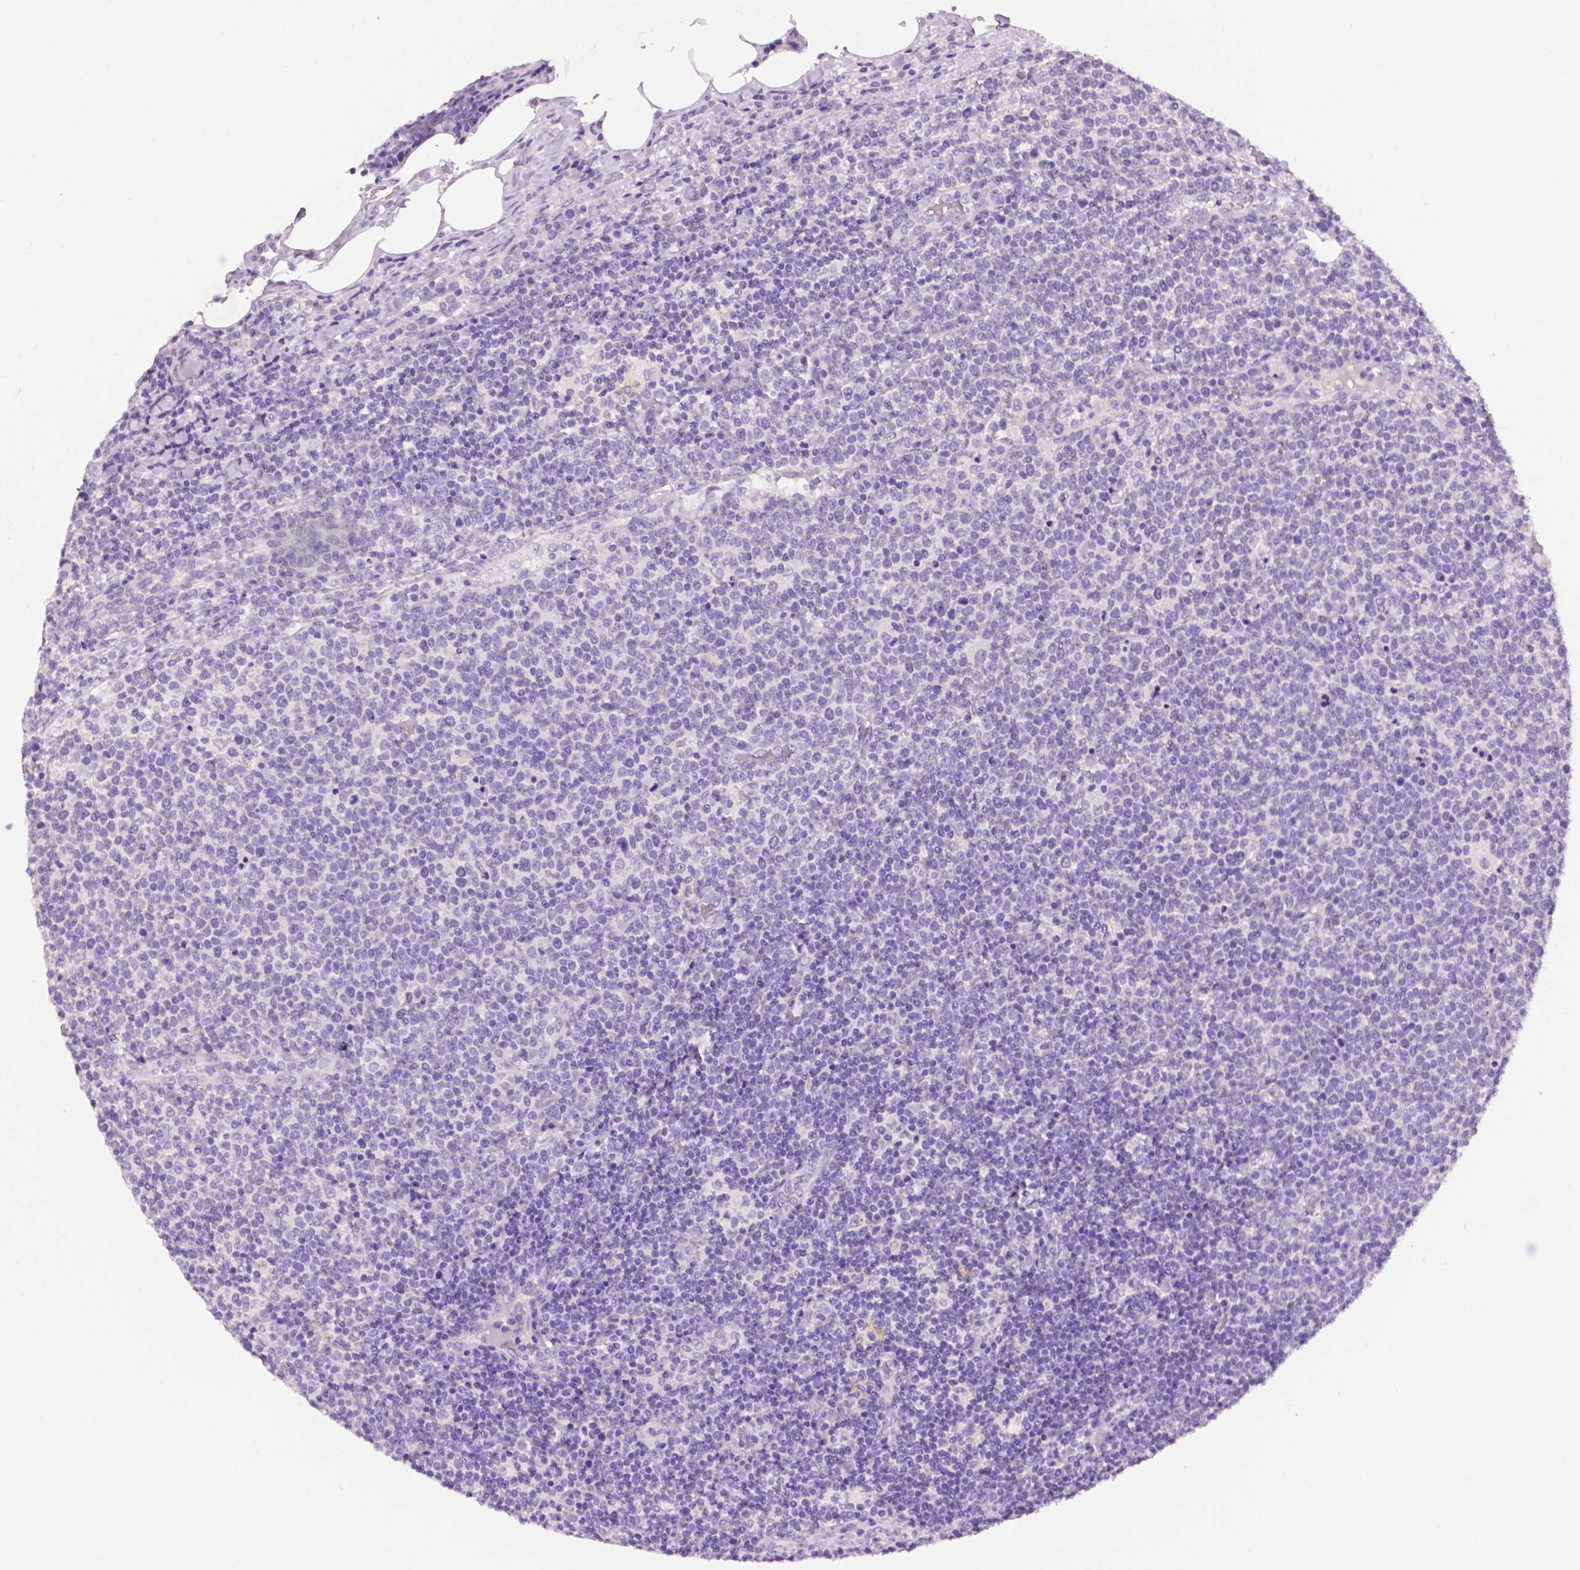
{"staining": {"intensity": "negative", "quantity": "none", "location": "none"}, "tissue": "lymphoma", "cell_type": "Tumor cells", "image_type": "cancer", "snomed": [{"axis": "morphology", "description": "Malignant lymphoma, non-Hodgkin's type, High grade"}, {"axis": "topography", "description": "Lymph node"}], "caption": "An IHC image of lymphoma is shown. There is no staining in tumor cells of lymphoma.", "gene": "TACSTD2", "patient": {"sex": "male", "age": 61}}